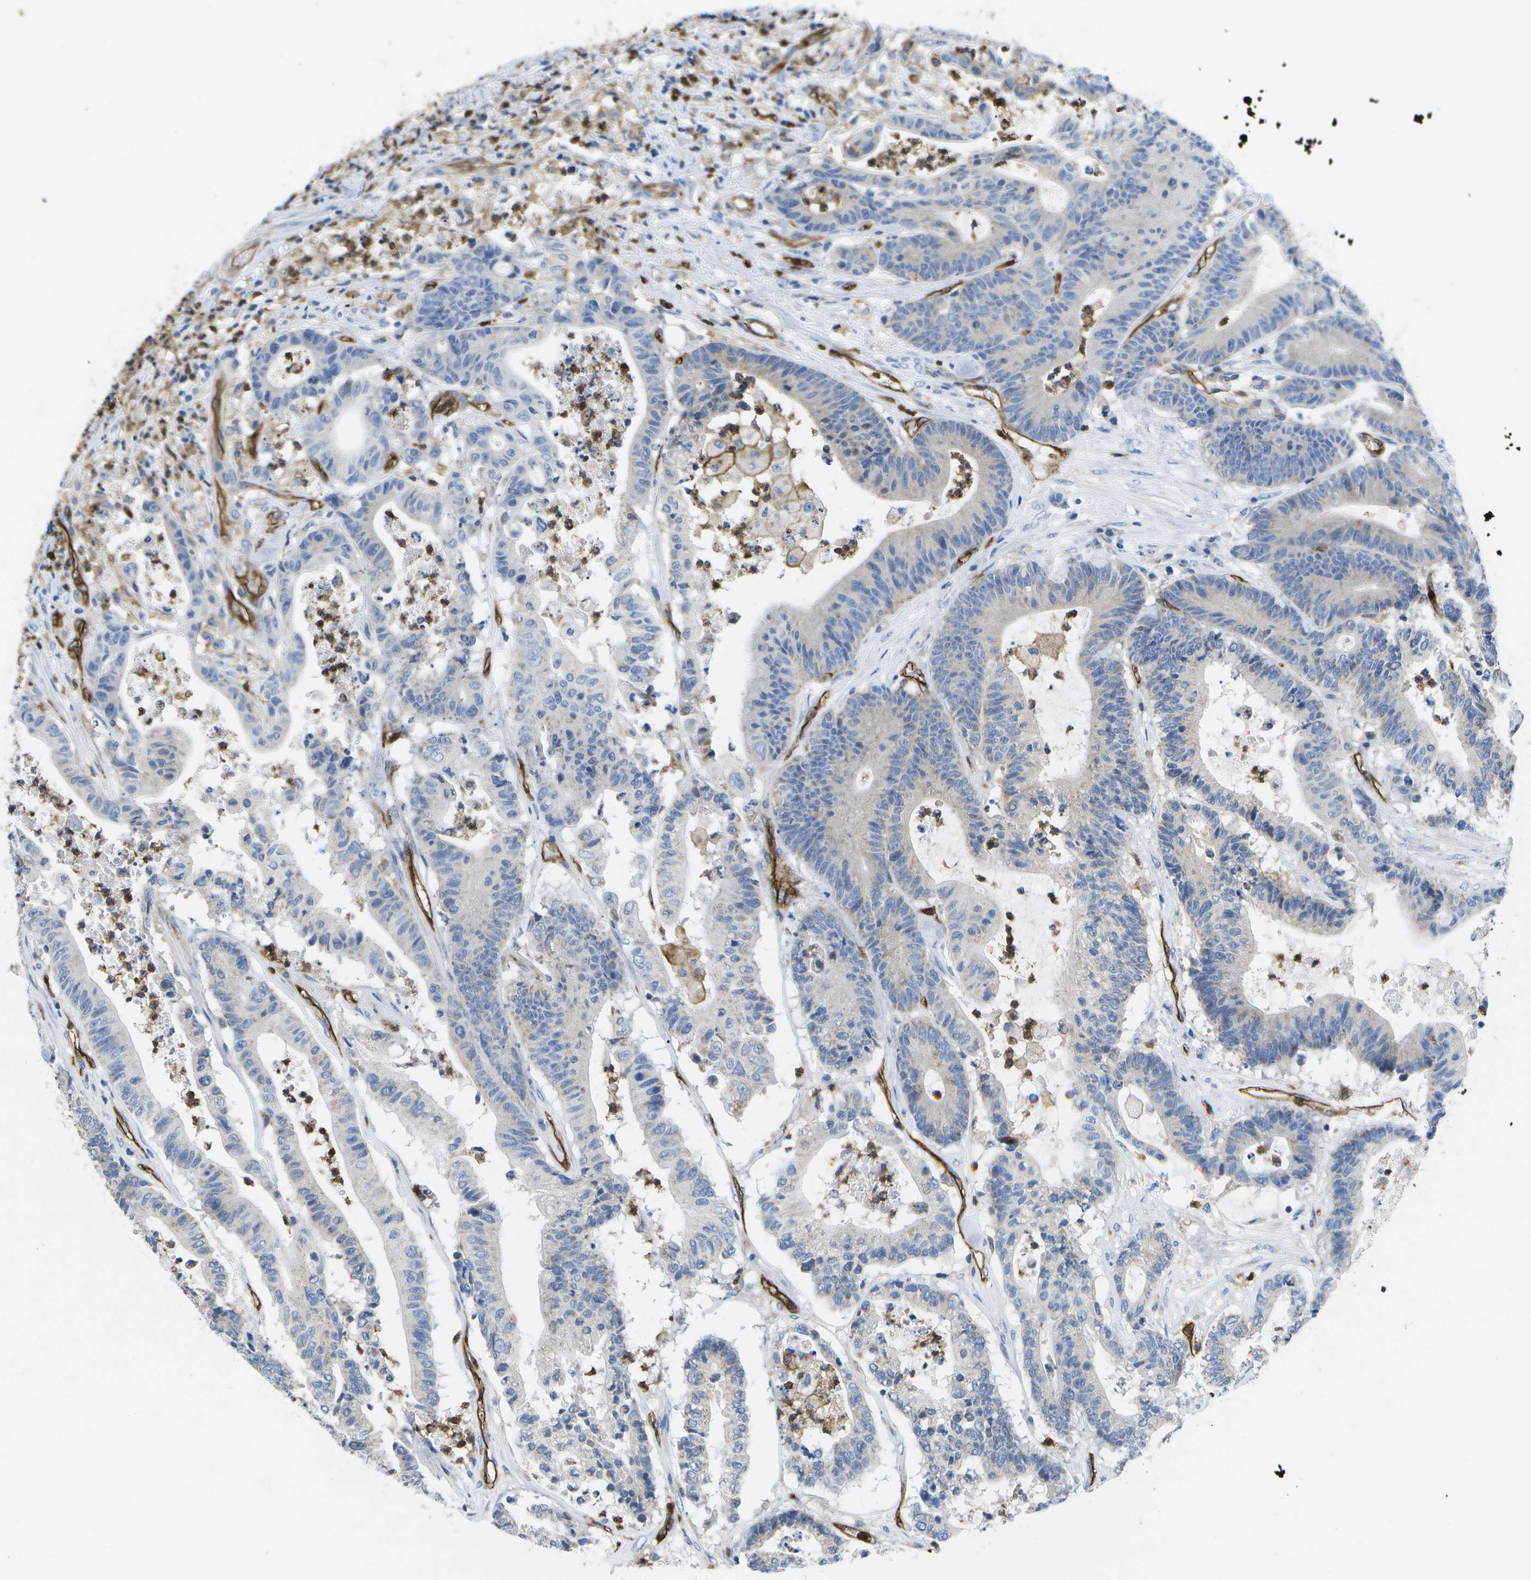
{"staining": {"intensity": "negative", "quantity": "none", "location": "none"}, "tissue": "colorectal cancer", "cell_type": "Tumor cells", "image_type": "cancer", "snomed": [{"axis": "morphology", "description": "Adenocarcinoma, NOS"}, {"axis": "topography", "description": "Colon"}], "caption": "The micrograph exhibits no staining of tumor cells in colorectal cancer.", "gene": "DYSF", "patient": {"sex": "female", "age": 84}}